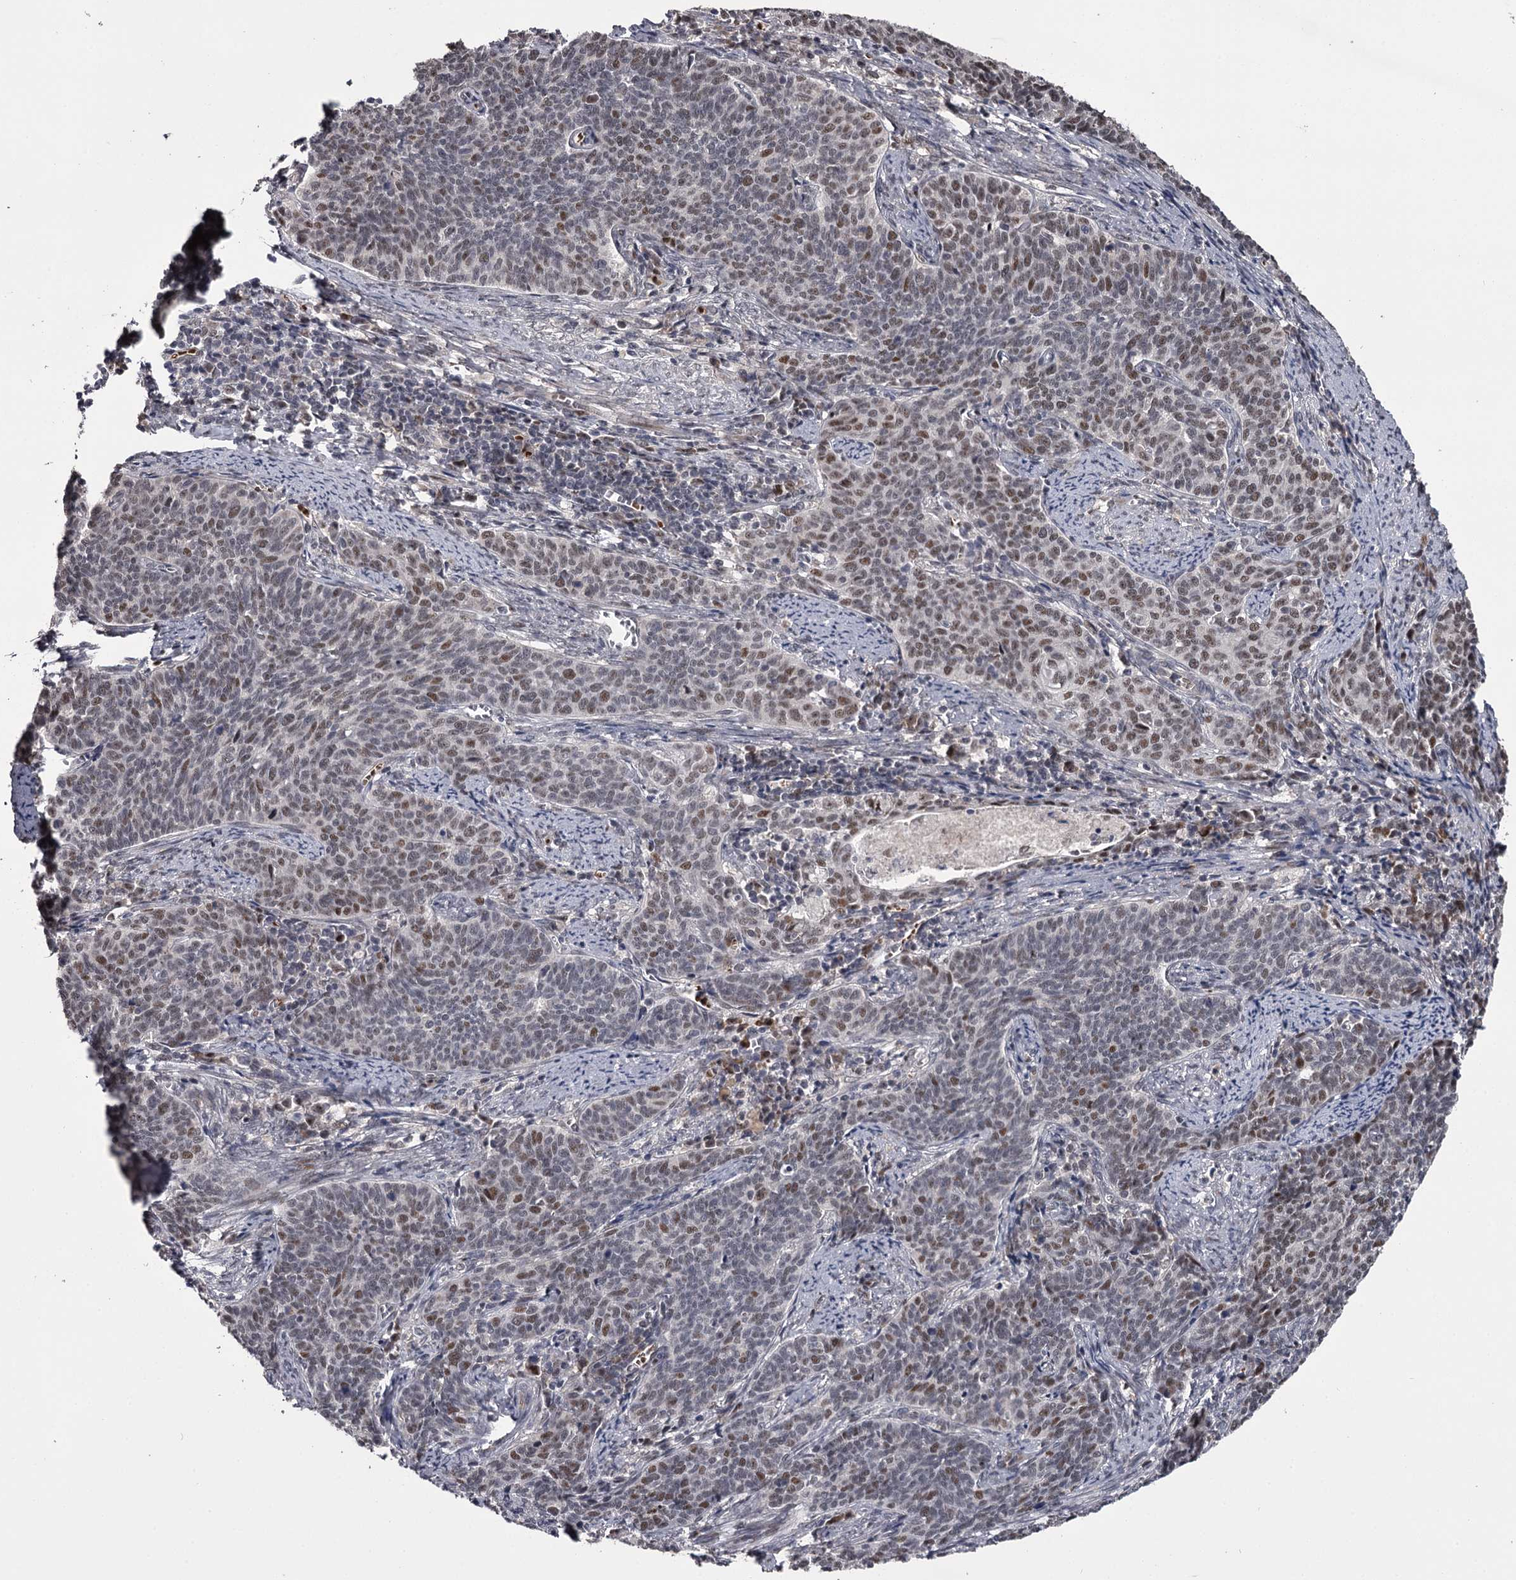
{"staining": {"intensity": "weak", "quantity": "25%-75%", "location": "nuclear"}, "tissue": "cervical cancer", "cell_type": "Tumor cells", "image_type": "cancer", "snomed": [{"axis": "morphology", "description": "Squamous cell carcinoma, NOS"}, {"axis": "topography", "description": "Cervix"}], "caption": "A brown stain labels weak nuclear staining of a protein in cervical cancer (squamous cell carcinoma) tumor cells.", "gene": "RNF44", "patient": {"sex": "female", "age": 39}}